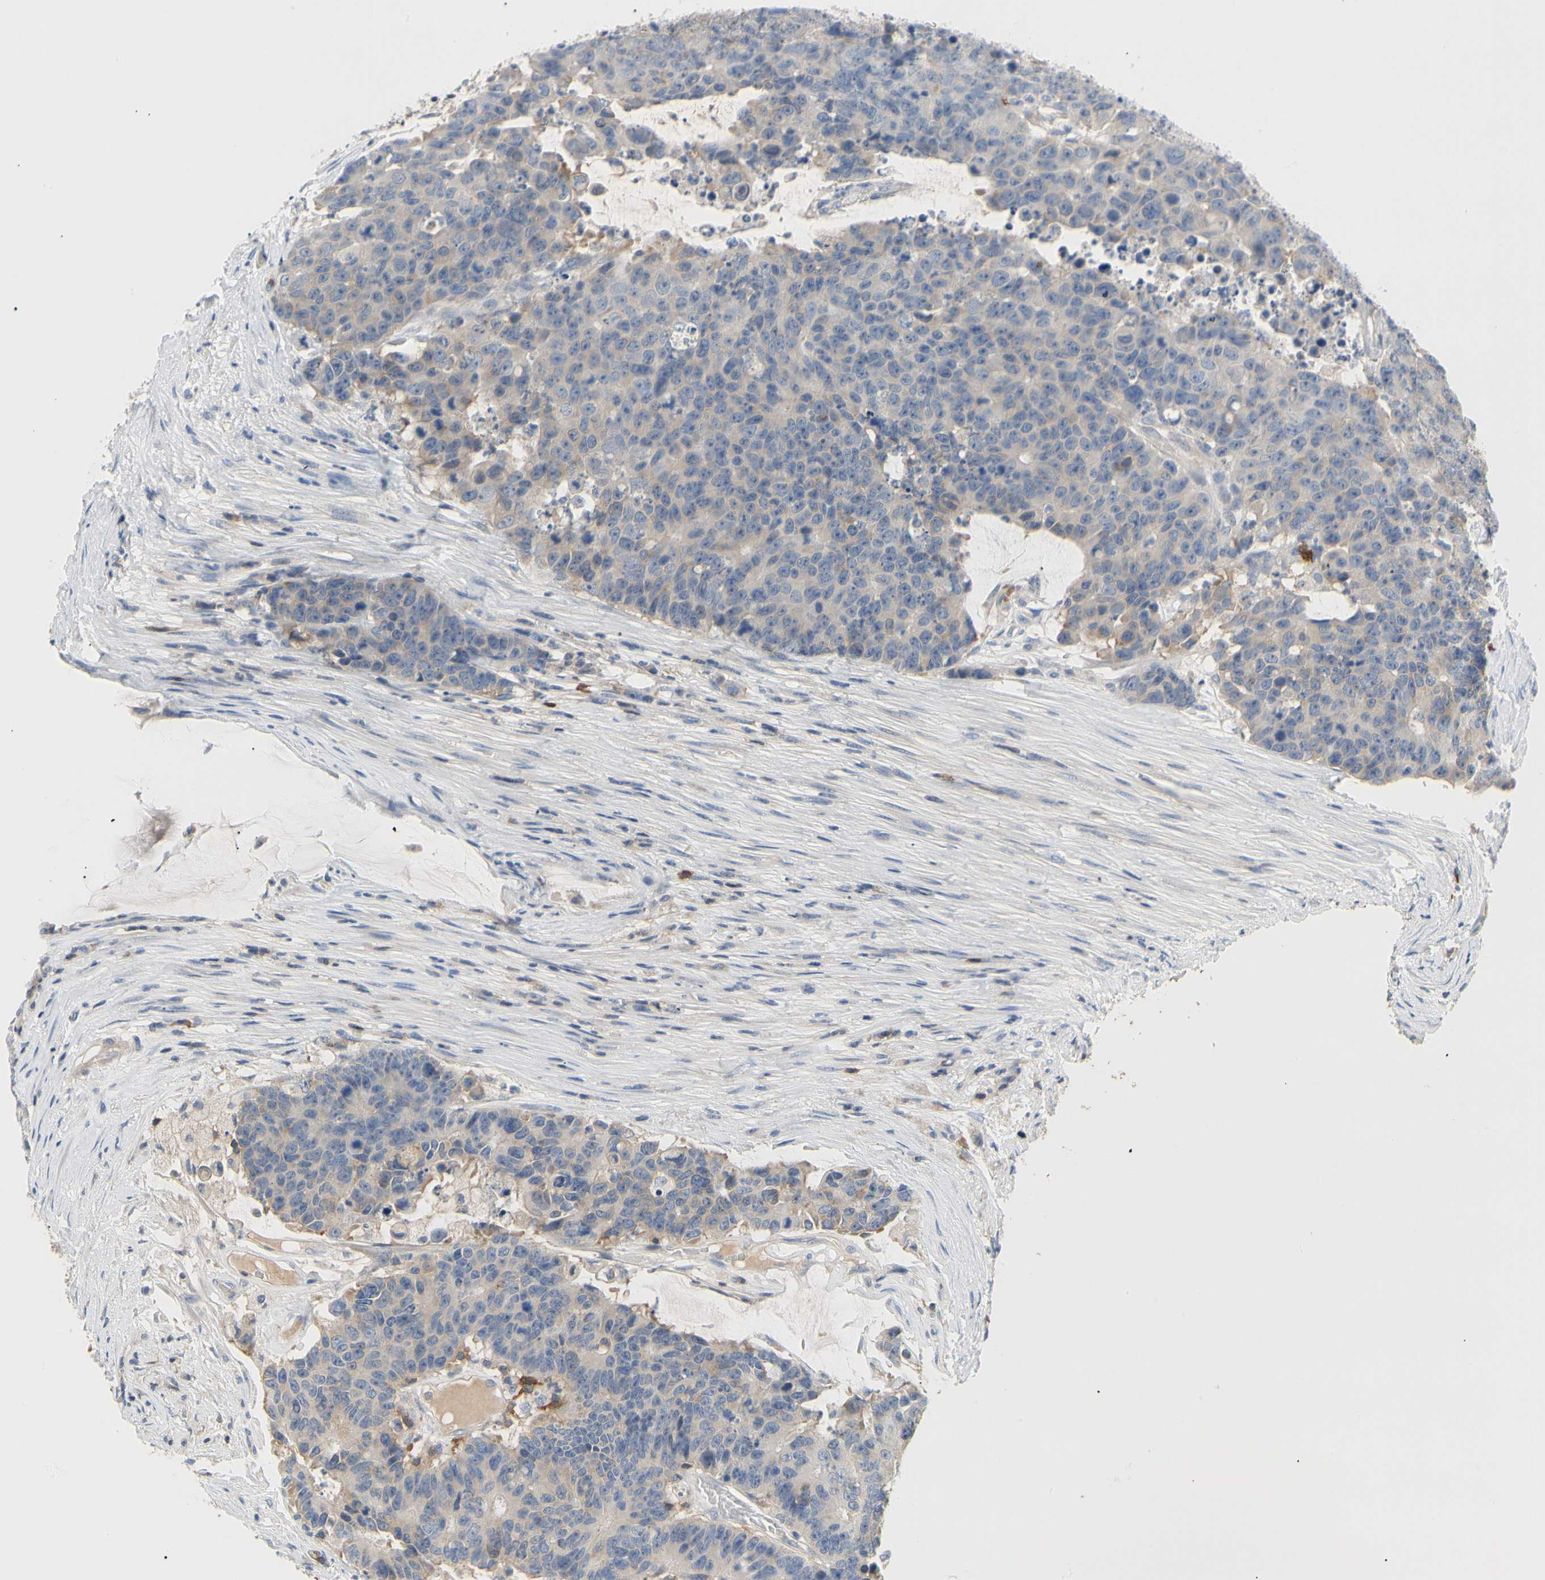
{"staining": {"intensity": "weak", "quantity": ">75%", "location": "cytoplasmic/membranous"}, "tissue": "colorectal cancer", "cell_type": "Tumor cells", "image_type": "cancer", "snomed": [{"axis": "morphology", "description": "Adenocarcinoma, NOS"}, {"axis": "topography", "description": "Colon"}], "caption": "IHC of human colorectal cancer (adenocarcinoma) reveals low levels of weak cytoplasmic/membranous expression in approximately >75% of tumor cells.", "gene": "TNFRSF18", "patient": {"sex": "female", "age": 86}}